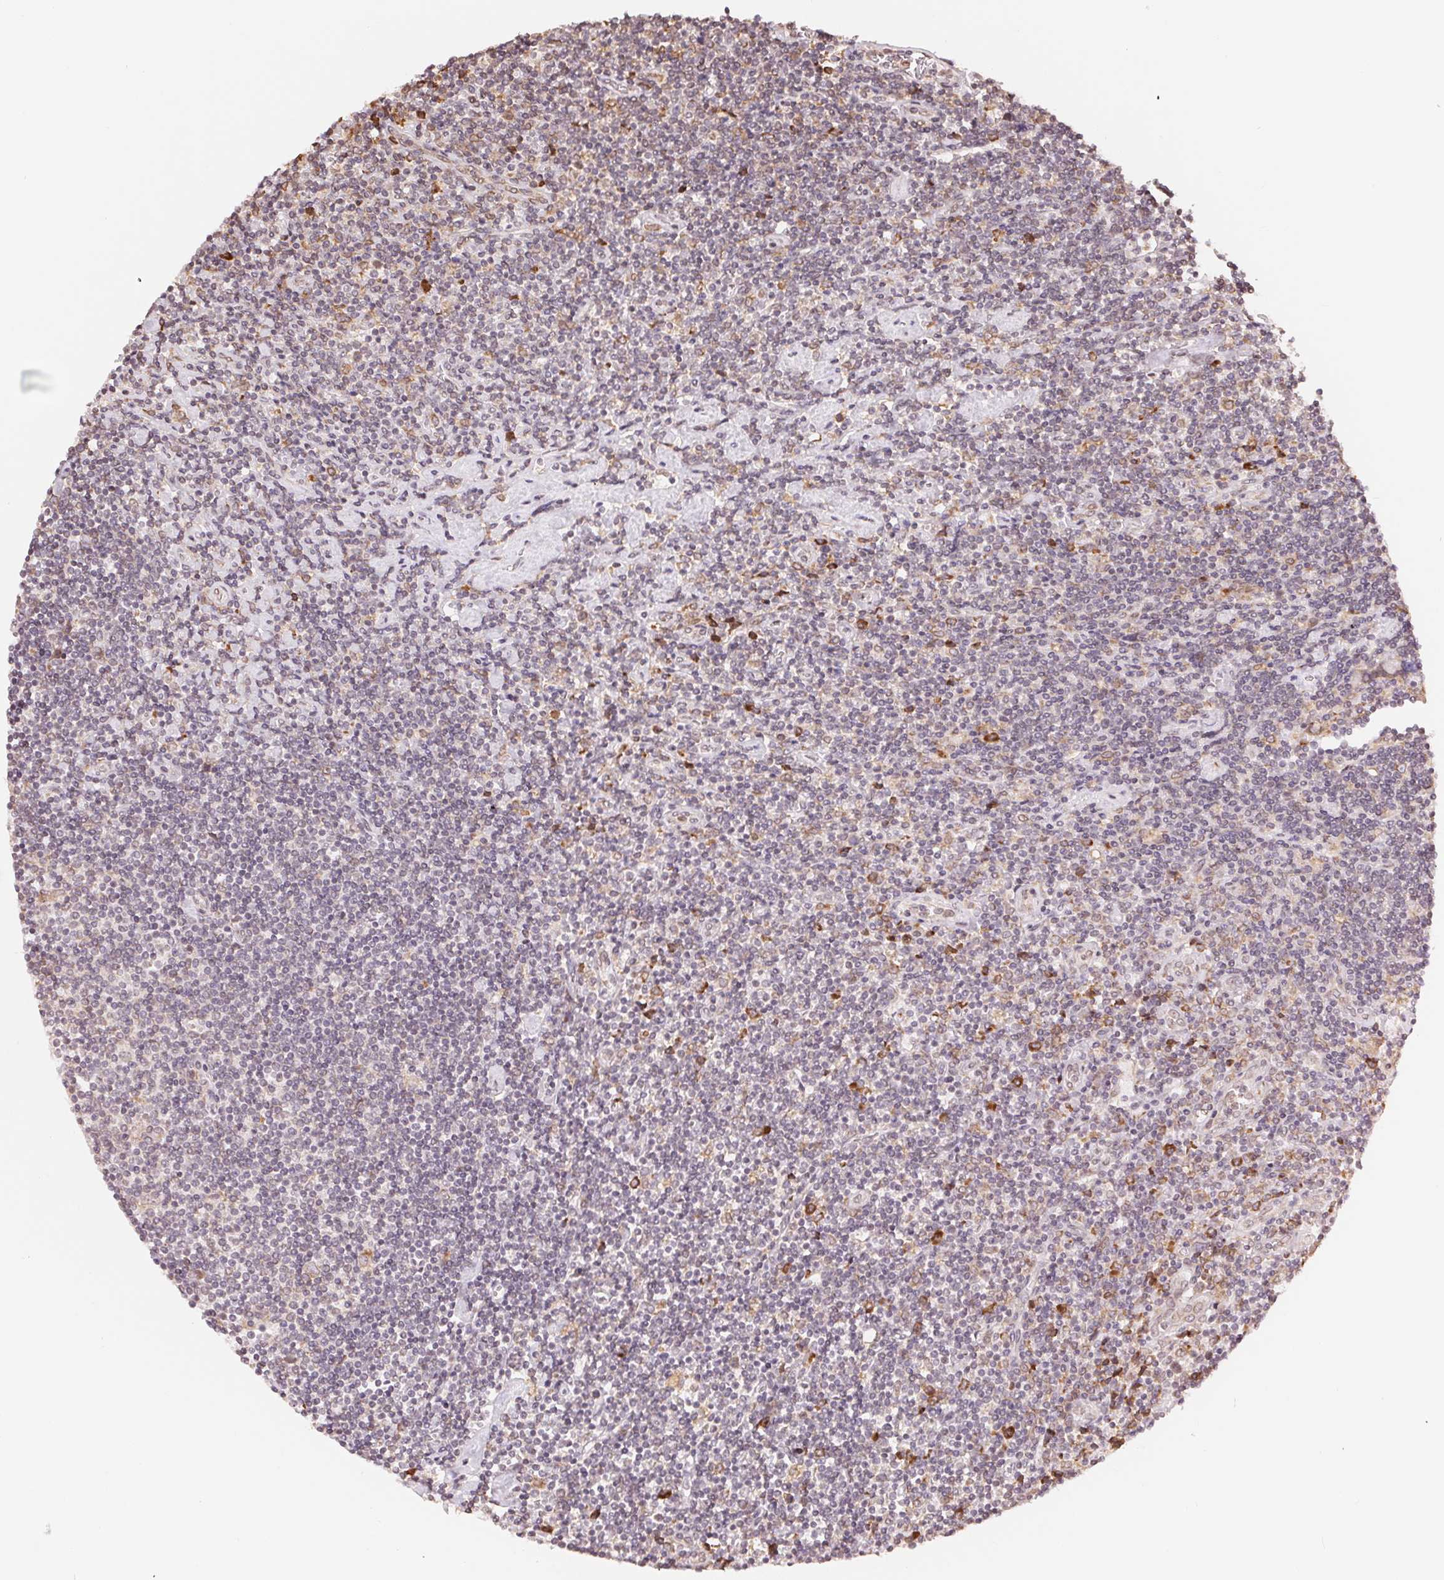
{"staining": {"intensity": "negative", "quantity": "none", "location": "none"}, "tissue": "lymphoma", "cell_type": "Tumor cells", "image_type": "cancer", "snomed": [{"axis": "morphology", "description": "Hodgkin's disease, NOS"}, {"axis": "topography", "description": "Lymph node"}], "caption": "Lymphoma was stained to show a protein in brown. There is no significant positivity in tumor cells.", "gene": "RPN1", "patient": {"sex": "male", "age": 40}}